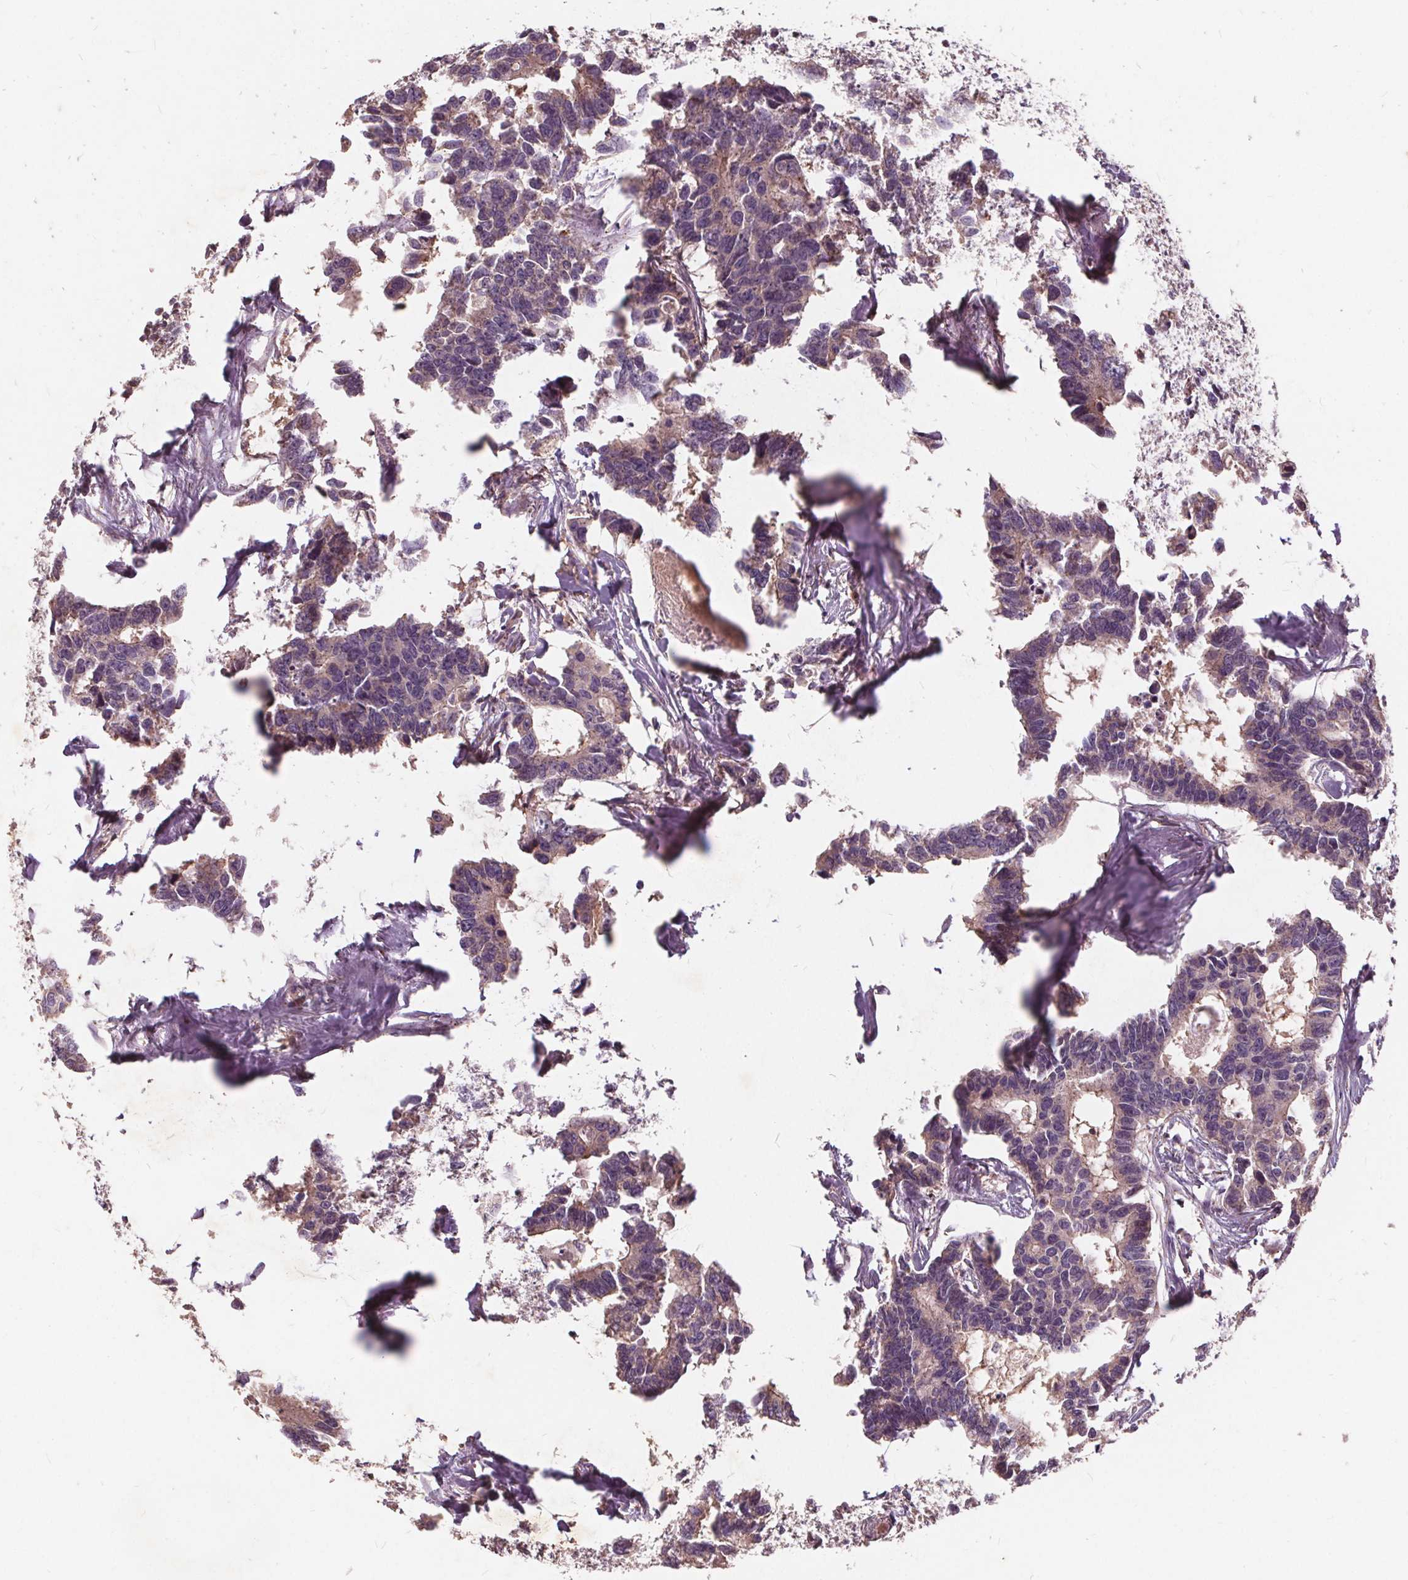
{"staining": {"intensity": "negative", "quantity": "none", "location": "none"}, "tissue": "colorectal cancer", "cell_type": "Tumor cells", "image_type": "cancer", "snomed": [{"axis": "morphology", "description": "Adenocarcinoma, NOS"}, {"axis": "topography", "description": "Rectum"}], "caption": "A photomicrograph of colorectal adenocarcinoma stained for a protein shows no brown staining in tumor cells. (DAB (3,3'-diaminobenzidine) immunohistochemistry (IHC) visualized using brightfield microscopy, high magnification).", "gene": "CSNK1G2", "patient": {"sex": "male", "age": 57}}